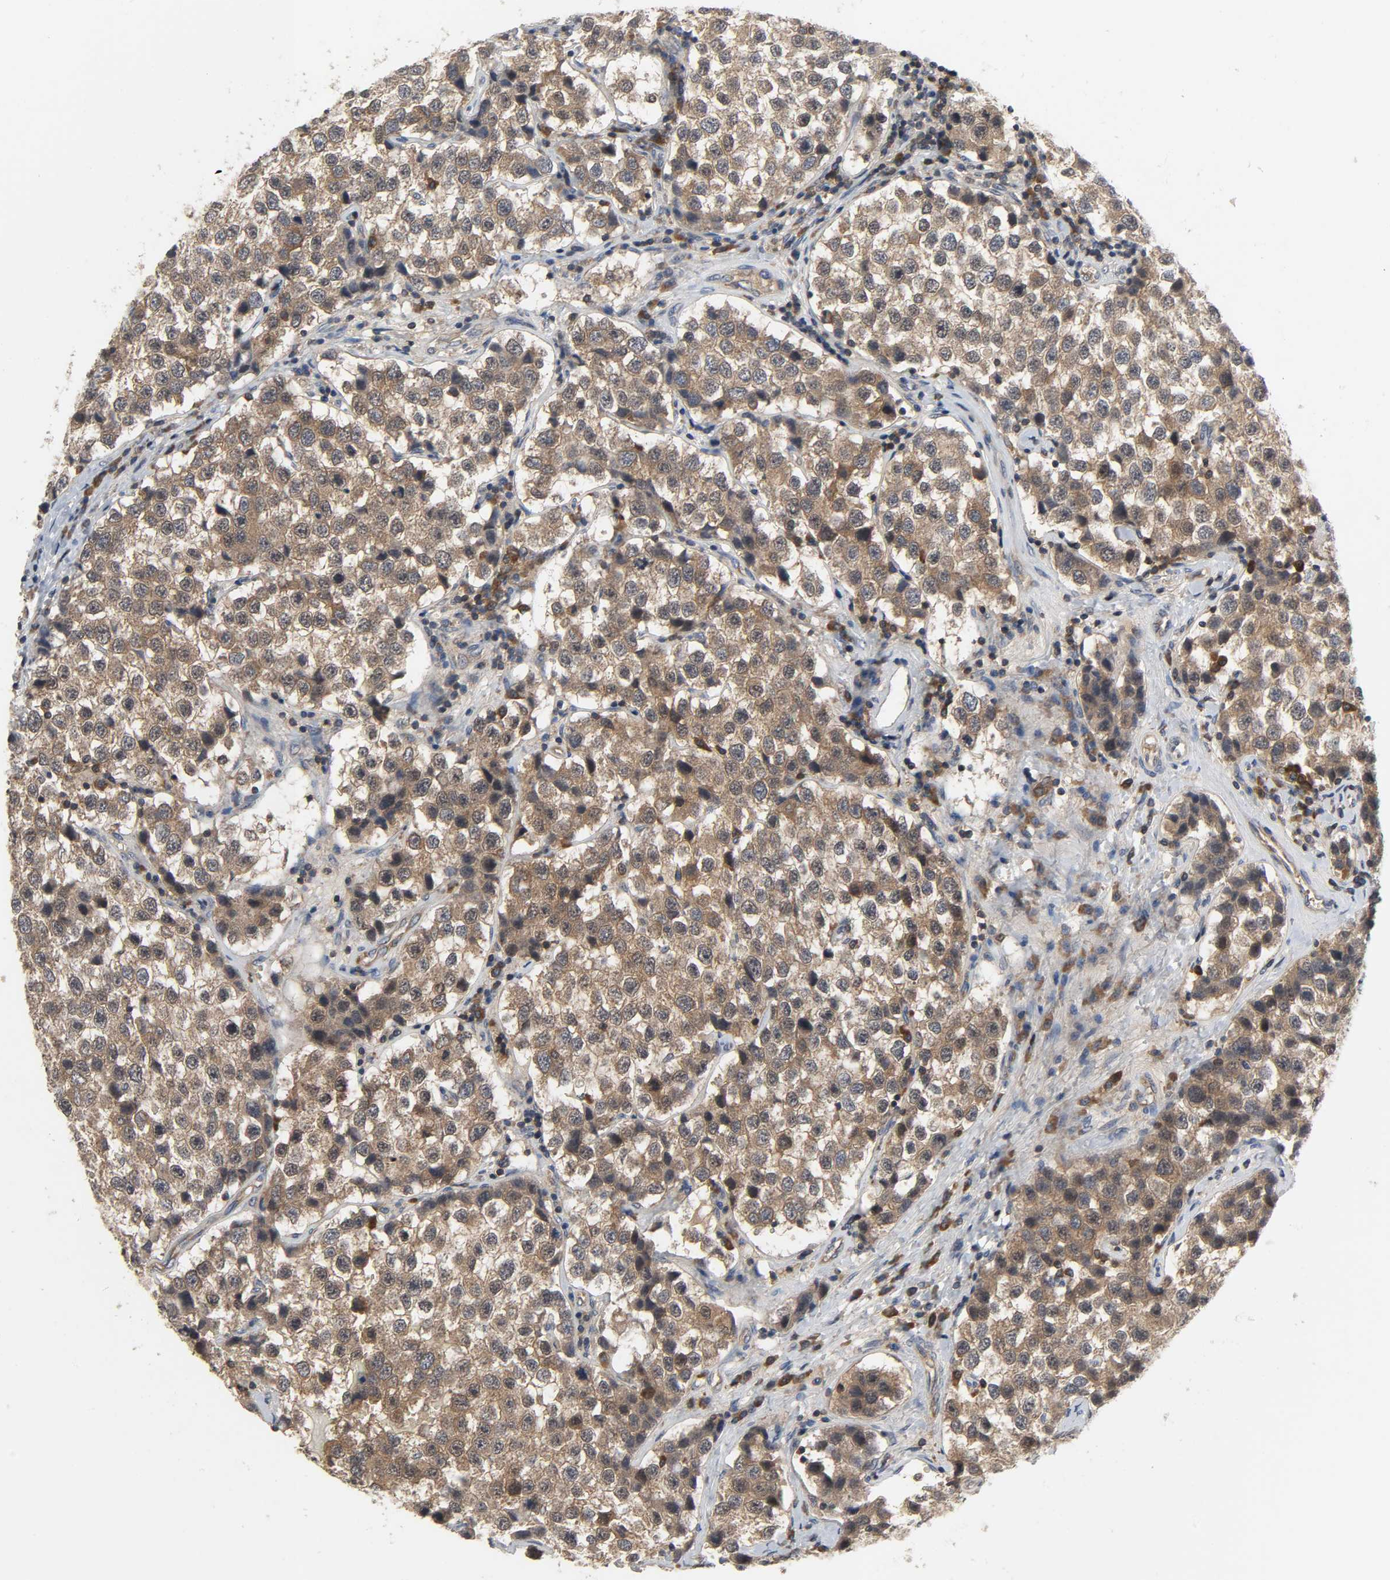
{"staining": {"intensity": "strong", "quantity": ">75%", "location": "cytoplasmic/membranous,nuclear"}, "tissue": "testis cancer", "cell_type": "Tumor cells", "image_type": "cancer", "snomed": [{"axis": "morphology", "description": "Seminoma, NOS"}, {"axis": "topography", "description": "Testis"}], "caption": "Approximately >75% of tumor cells in human testis cancer (seminoma) exhibit strong cytoplasmic/membranous and nuclear protein expression as visualized by brown immunohistochemical staining.", "gene": "PLEKHA2", "patient": {"sex": "male", "age": 39}}